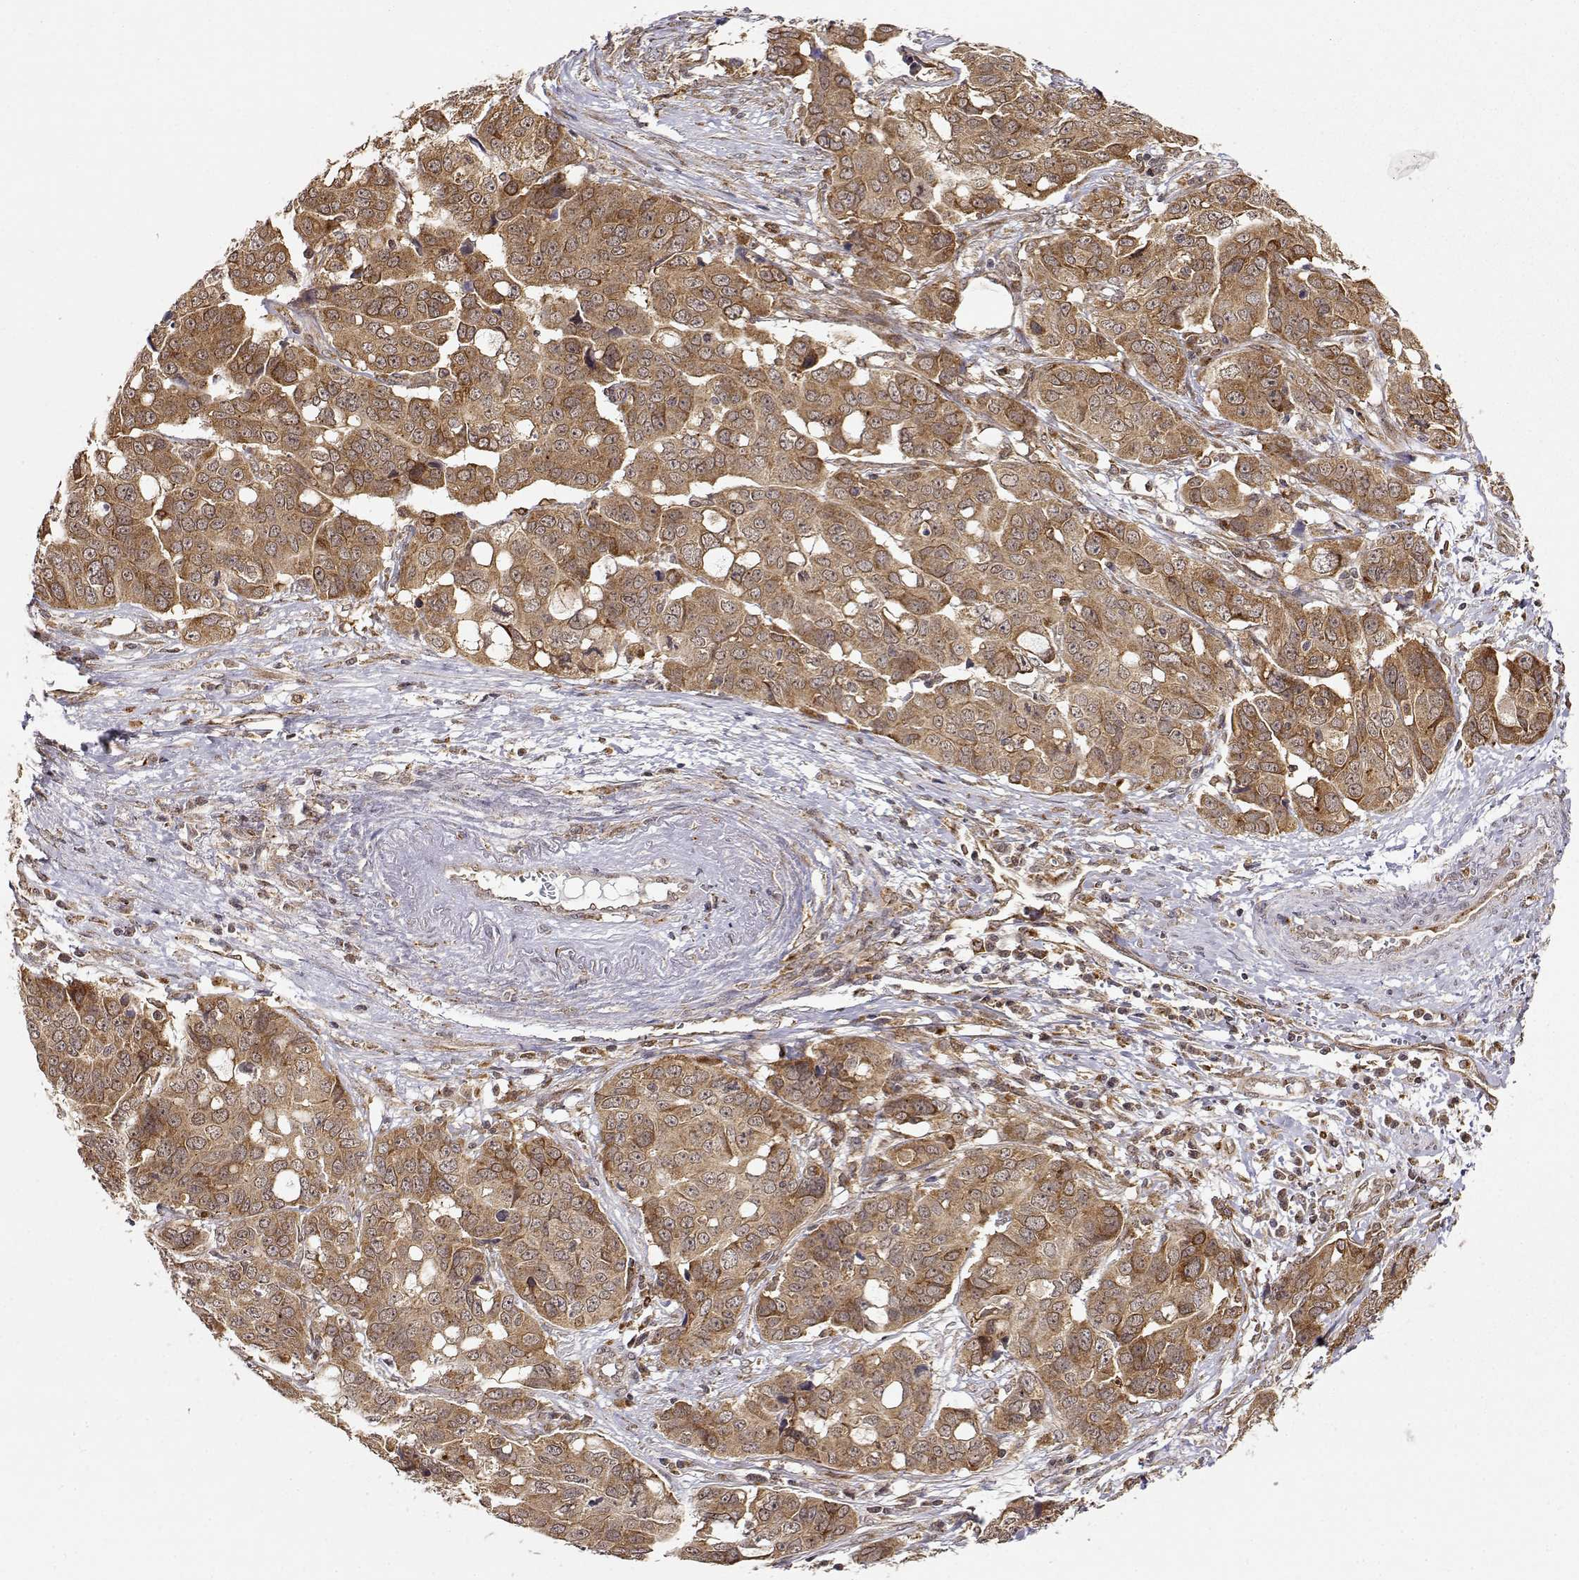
{"staining": {"intensity": "moderate", "quantity": ">75%", "location": "cytoplasmic/membranous"}, "tissue": "ovarian cancer", "cell_type": "Tumor cells", "image_type": "cancer", "snomed": [{"axis": "morphology", "description": "Carcinoma, endometroid"}, {"axis": "topography", "description": "Ovary"}], "caption": "A brown stain highlights moderate cytoplasmic/membranous expression of a protein in human ovarian cancer tumor cells. The staining is performed using DAB (3,3'-diaminobenzidine) brown chromogen to label protein expression. The nuclei are counter-stained blue using hematoxylin.", "gene": "RNF13", "patient": {"sex": "female", "age": 78}}